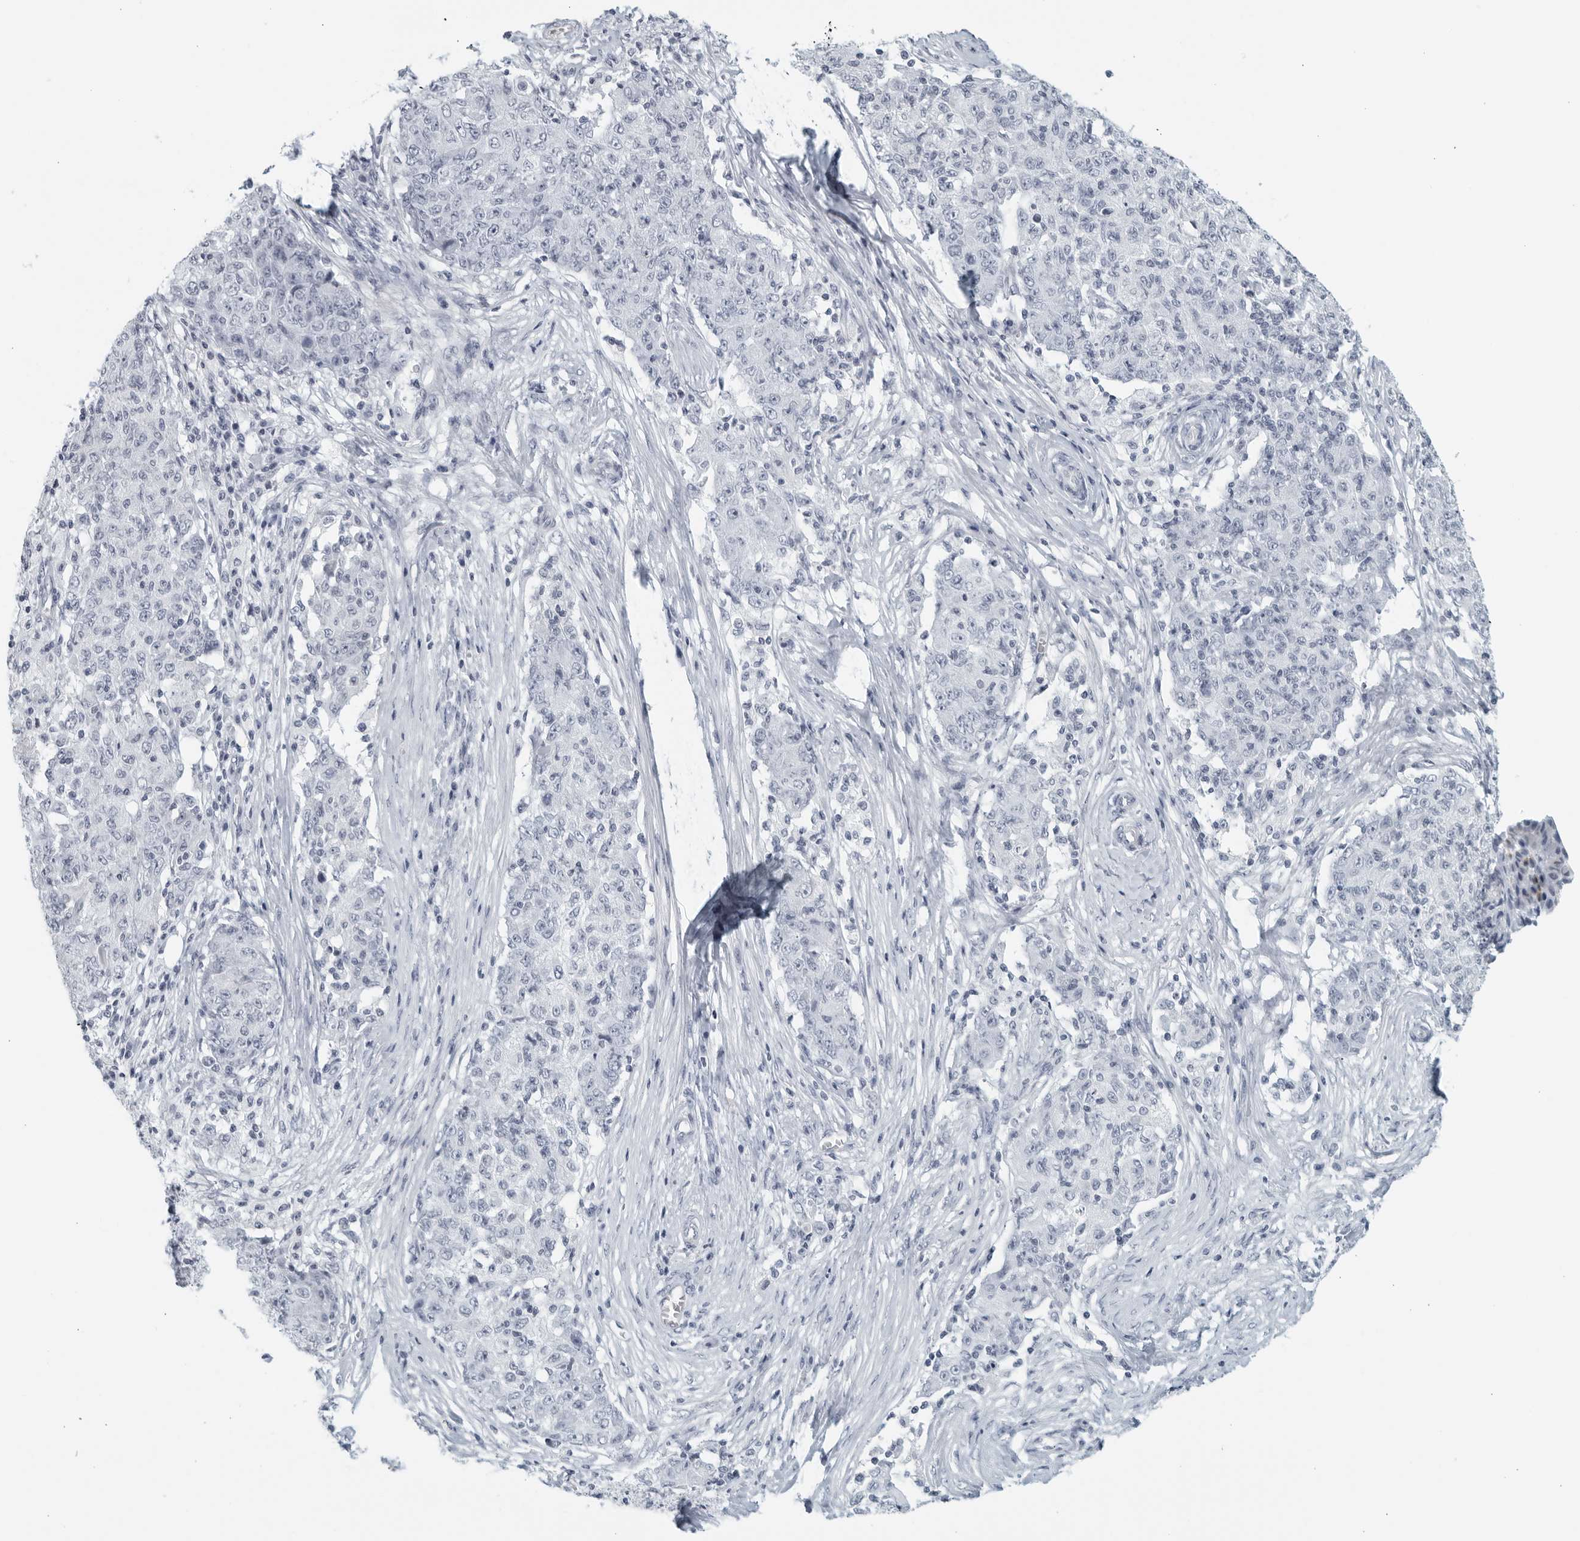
{"staining": {"intensity": "negative", "quantity": "none", "location": "none"}, "tissue": "ovarian cancer", "cell_type": "Tumor cells", "image_type": "cancer", "snomed": [{"axis": "morphology", "description": "Carcinoma, endometroid"}, {"axis": "topography", "description": "Ovary"}], "caption": "IHC of human ovarian cancer (endometroid carcinoma) shows no staining in tumor cells.", "gene": "KLK7", "patient": {"sex": "female", "age": 42}}